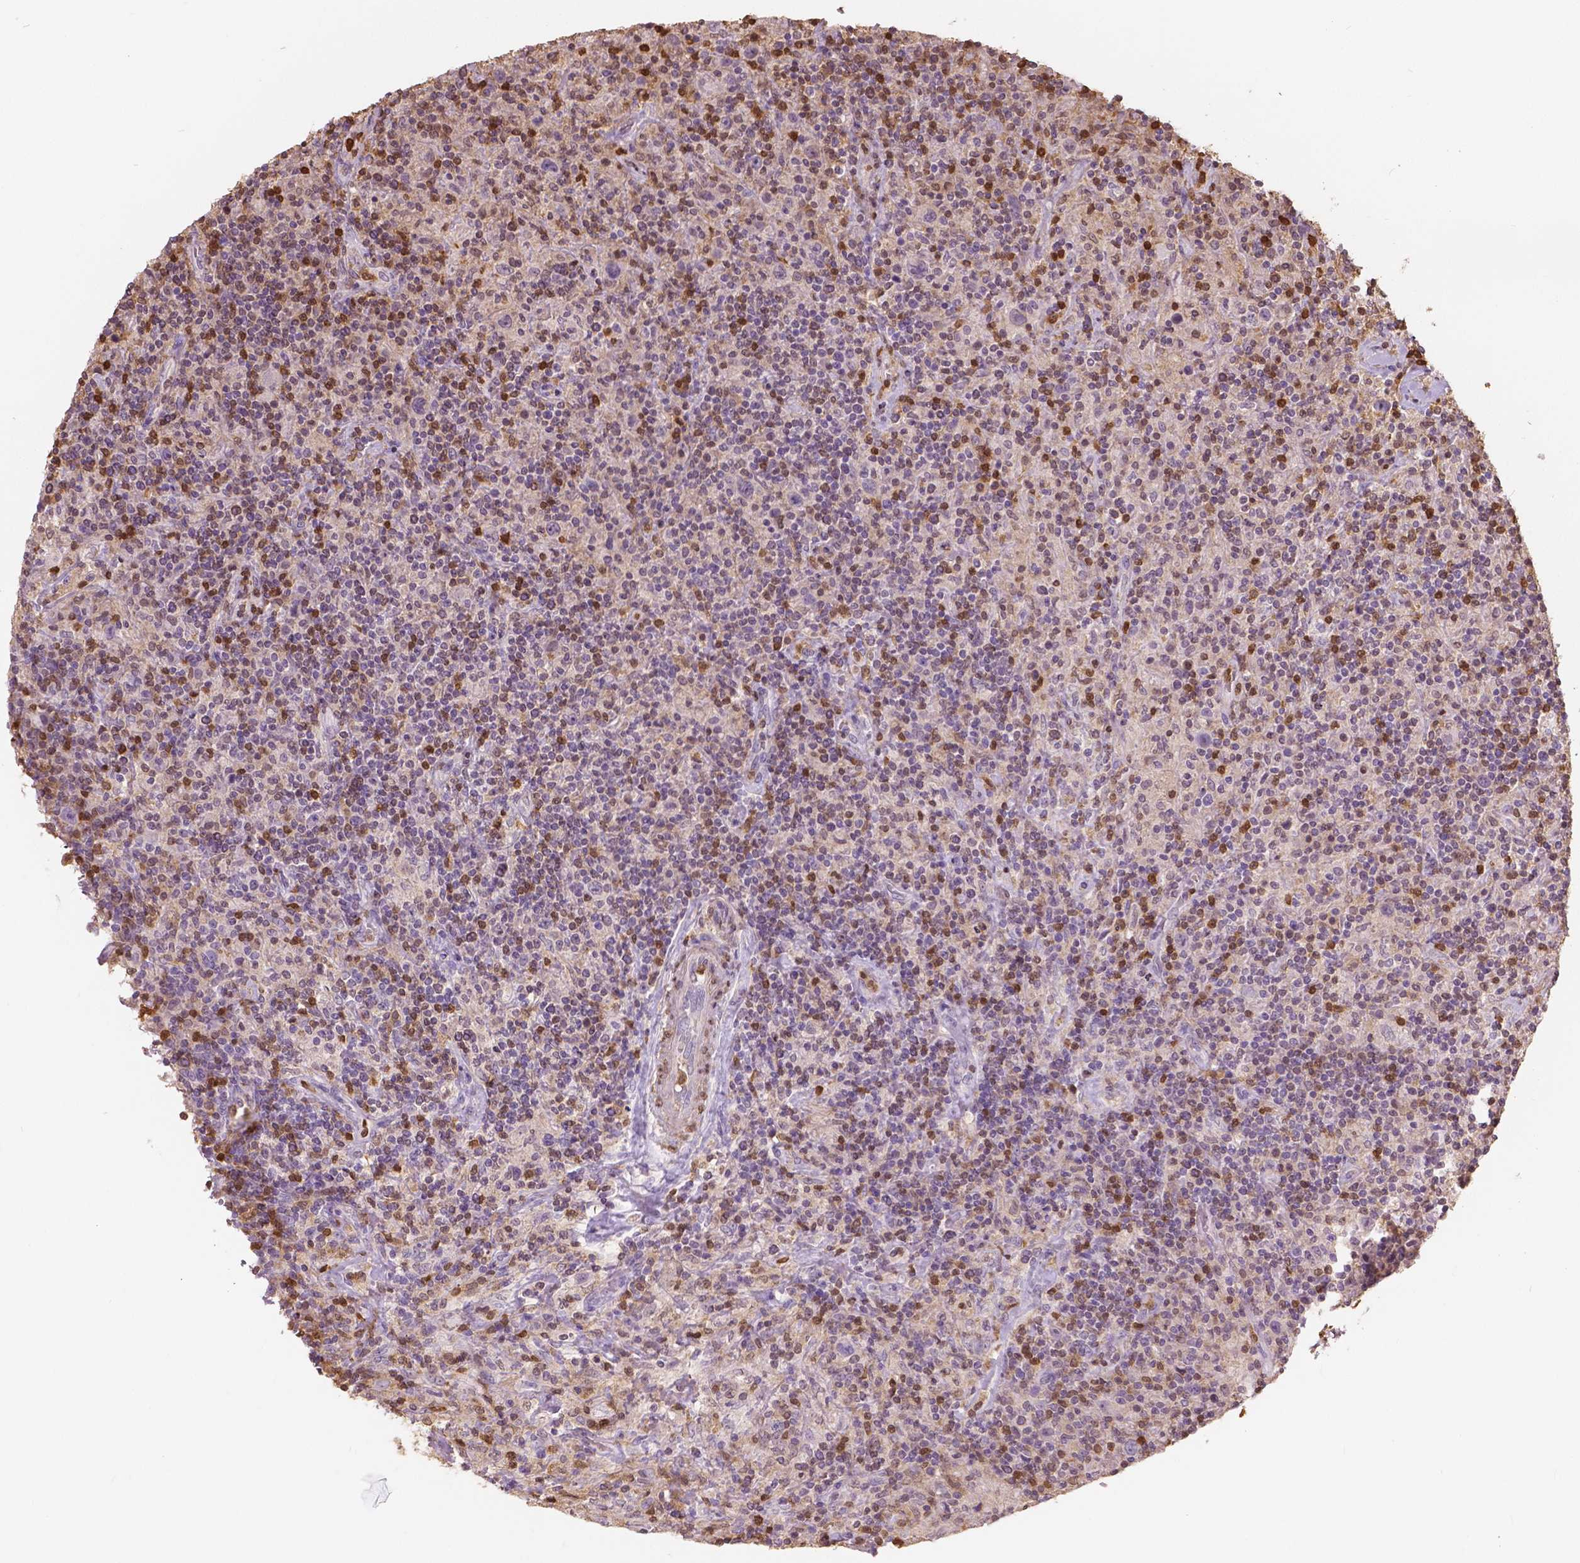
{"staining": {"intensity": "negative", "quantity": "none", "location": "none"}, "tissue": "lymphoma", "cell_type": "Tumor cells", "image_type": "cancer", "snomed": [{"axis": "morphology", "description": "Hodgkin's disease, NOS"}, {"axis": "topography", "description": "Lymph node"}], "caption": "An IHC histopathology image of lymphoma is shown. There is no staining in tumor cells of lymphoma. (DAB (3,3'-diaminobenzidine) immunohistochemistry with hematoxylin counter stain).", "gene": "S100A4", "patient": {"sex": "male", "age": 70}}